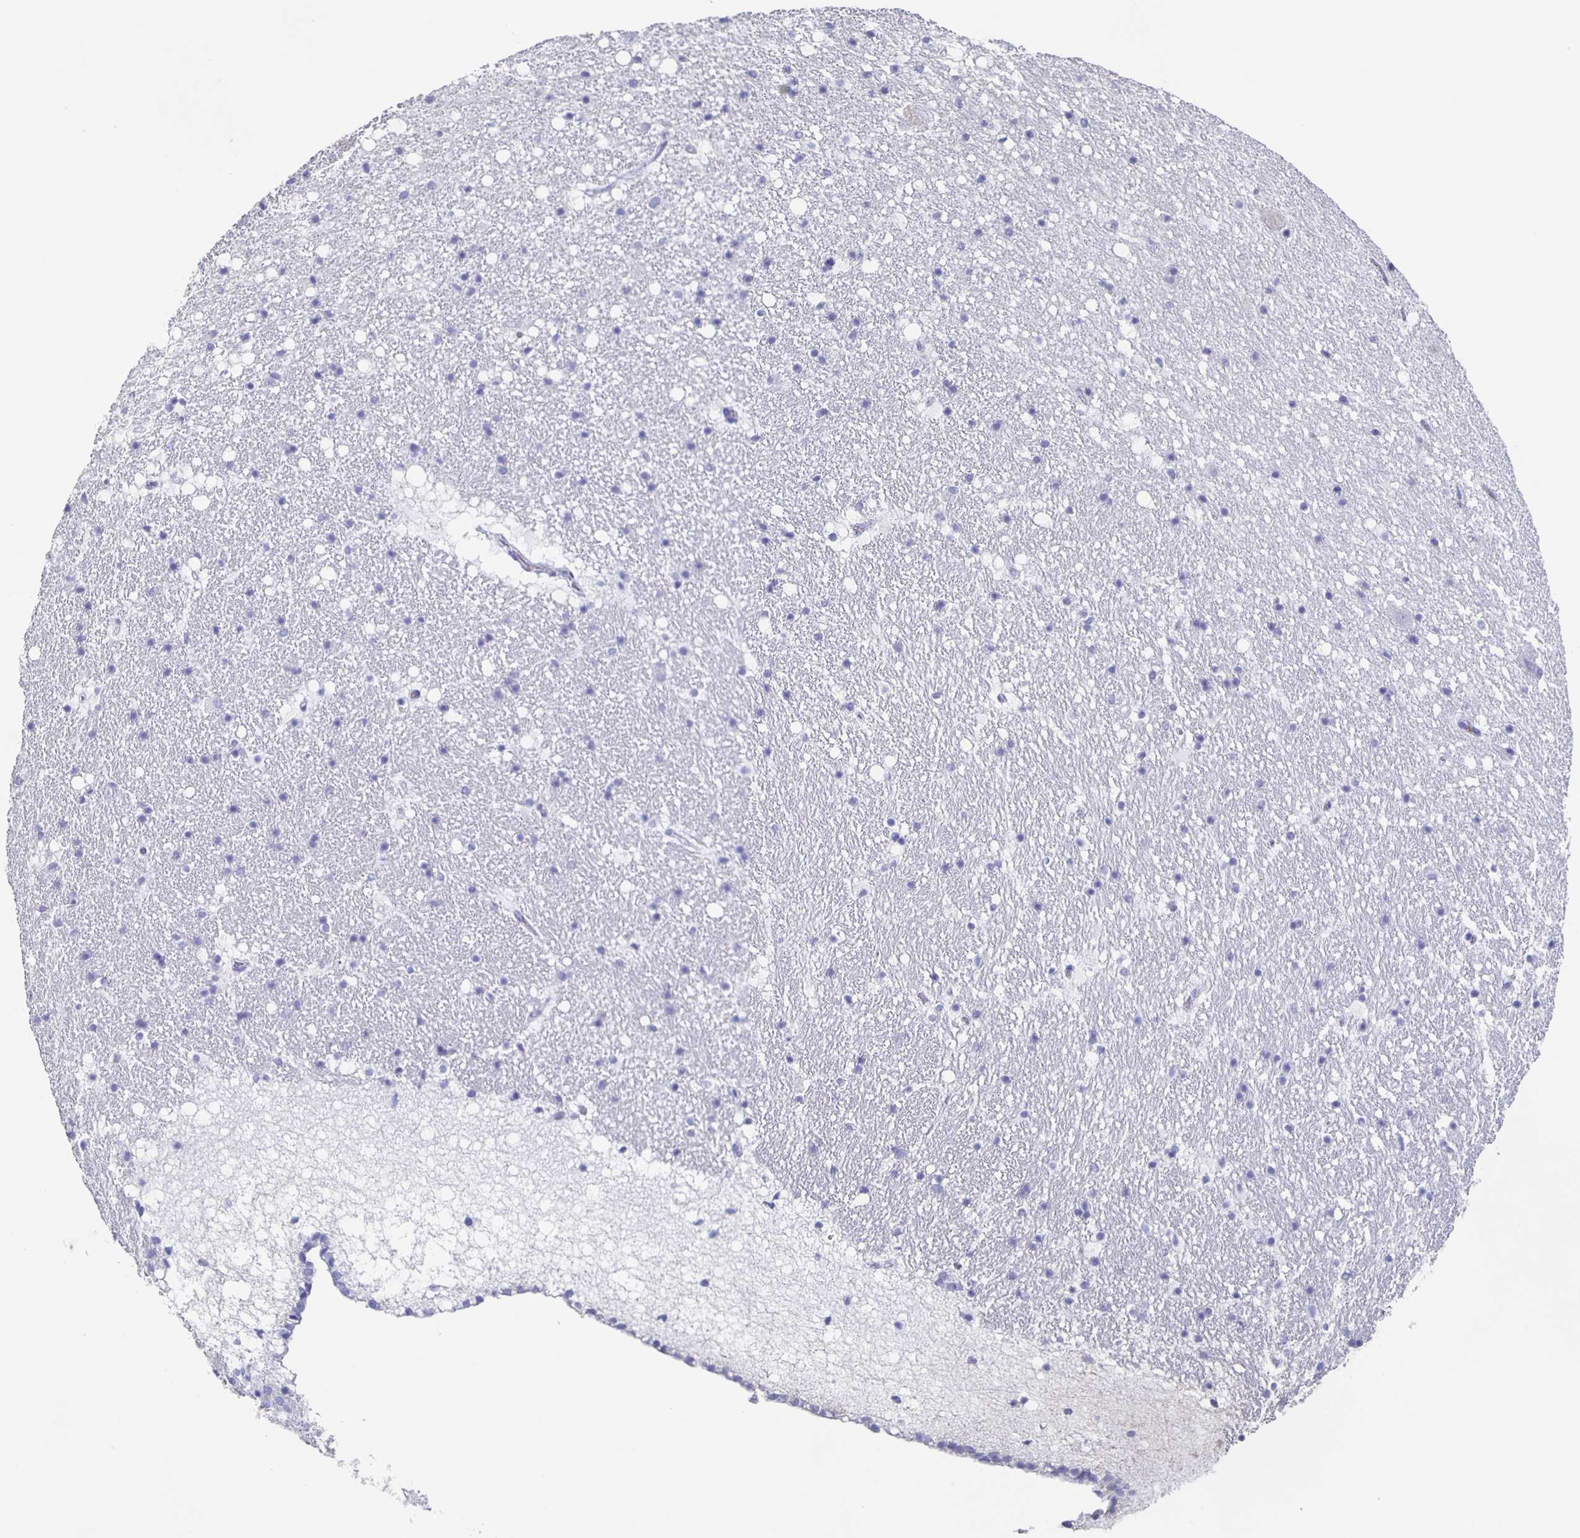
{"staining": {"intensity": "negative", "quantity": "none", "location": "none"}, "tissue": "hippocampus", "cell_type": "Glial cells", "image_type": "normal", "snomed": [{"axis": "morphology", "description": "Normal tissue, NOS"}, {"axis": "topography", "description": "Hippocampus"}], "caption": "The image demonstrates no significant staining in glial cells of hippocampus. (Stains: DAB immunohistochemistry with hematoxylin counter stain, Microscopy: brightfield microscopy at high magnification).", "gene": "FGA", "patient": {"sex": "female", "age": 42}}